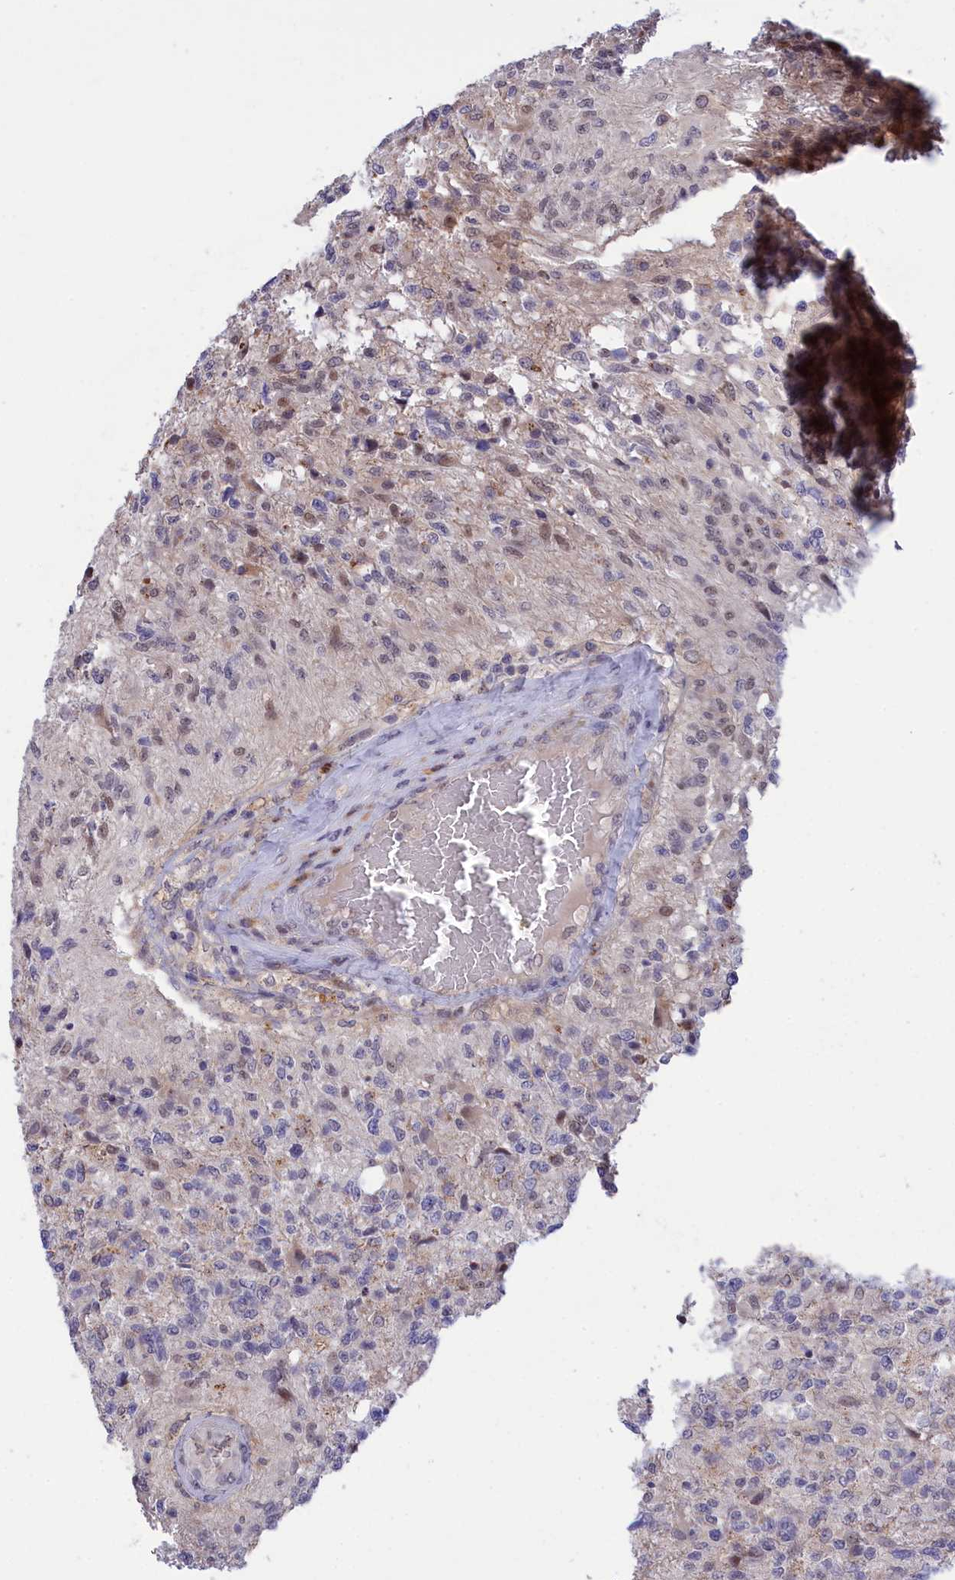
{"staining": {"intensity": "weak", "quantity": "<25%", "location": "nuclear"}, "tissue": "glioma", "cell_type": "Tumor cells", "image_type": "cancer", "snomed": [{"axis": "morphology", "description": "Glioma, malignant, High grade"}, {"axis": "topography", "description": "Brain"}], "caption": "This image is of malignant high-grade glioma stained with immunohistochemistry (IHC) to label a protein in brown with the nuclei are counter-stained blue. There is no expression in tumor cells.", "gene": "KCTD14", "patient": {"sex": "male", "age": 56}}